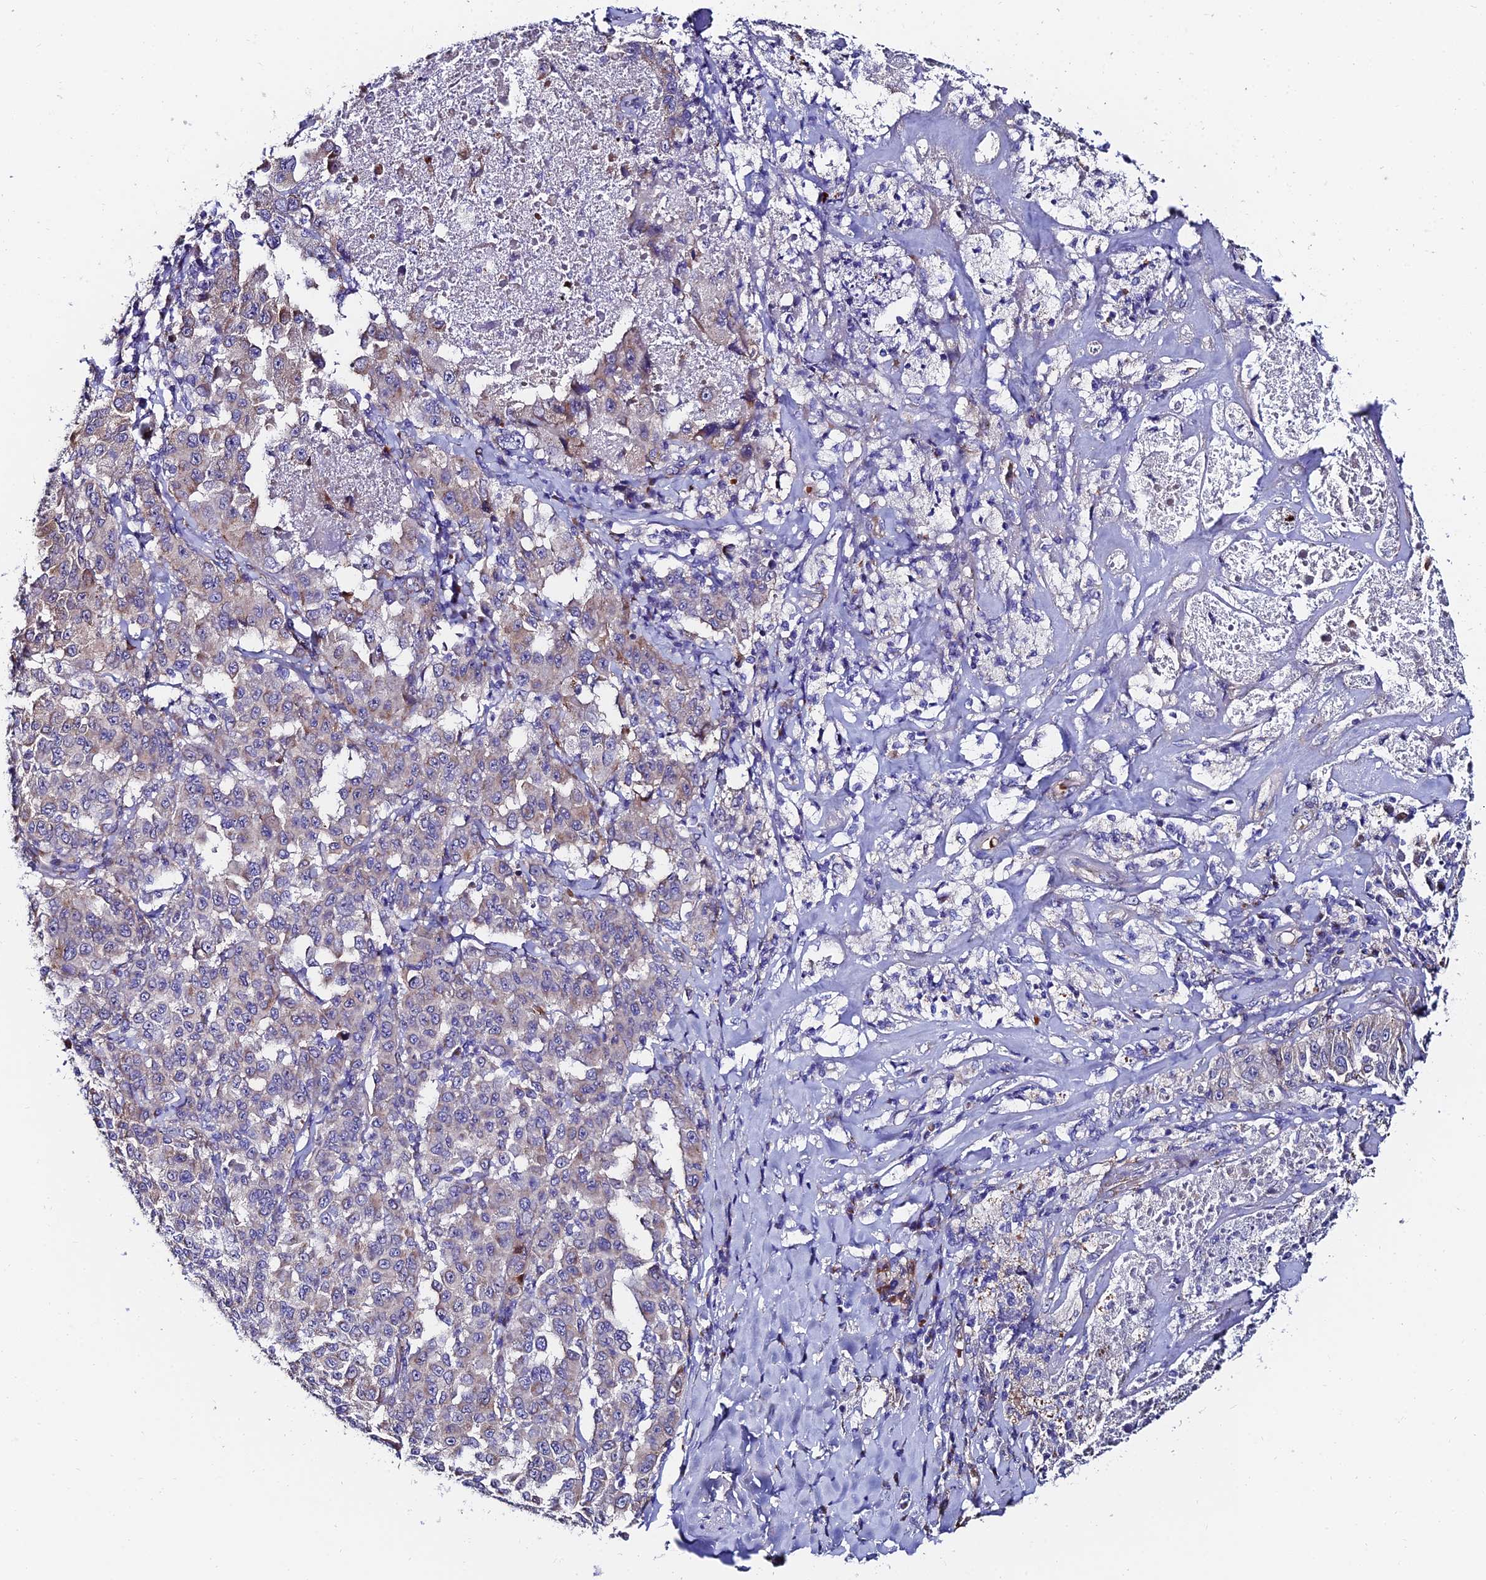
{"staining": {"intensity": "negative", "quantity": "none", "location": "none"}, "tissue": "melanoma", "cell_type": "Tumor cells", "image_type": "cancer", "snomed": [{"axis": "morphology", "description": "Malignant melanoma, Metastatic site"}, {"axis": "topography", "description": "Lymph node"}], "caption": "DAB (3,3'-diaminobenzidine) immunohistochemical staining of human malignant melanoma (metastatic site) reveals no significant positivity in tumor cells. (DAB (3,3'-diaminobenzidine) immunohistochemistry visualized using brightfield microscopy, high magnification).", "gene": "ADGRF3", "patient": {"sex": "male", "age": 62}}